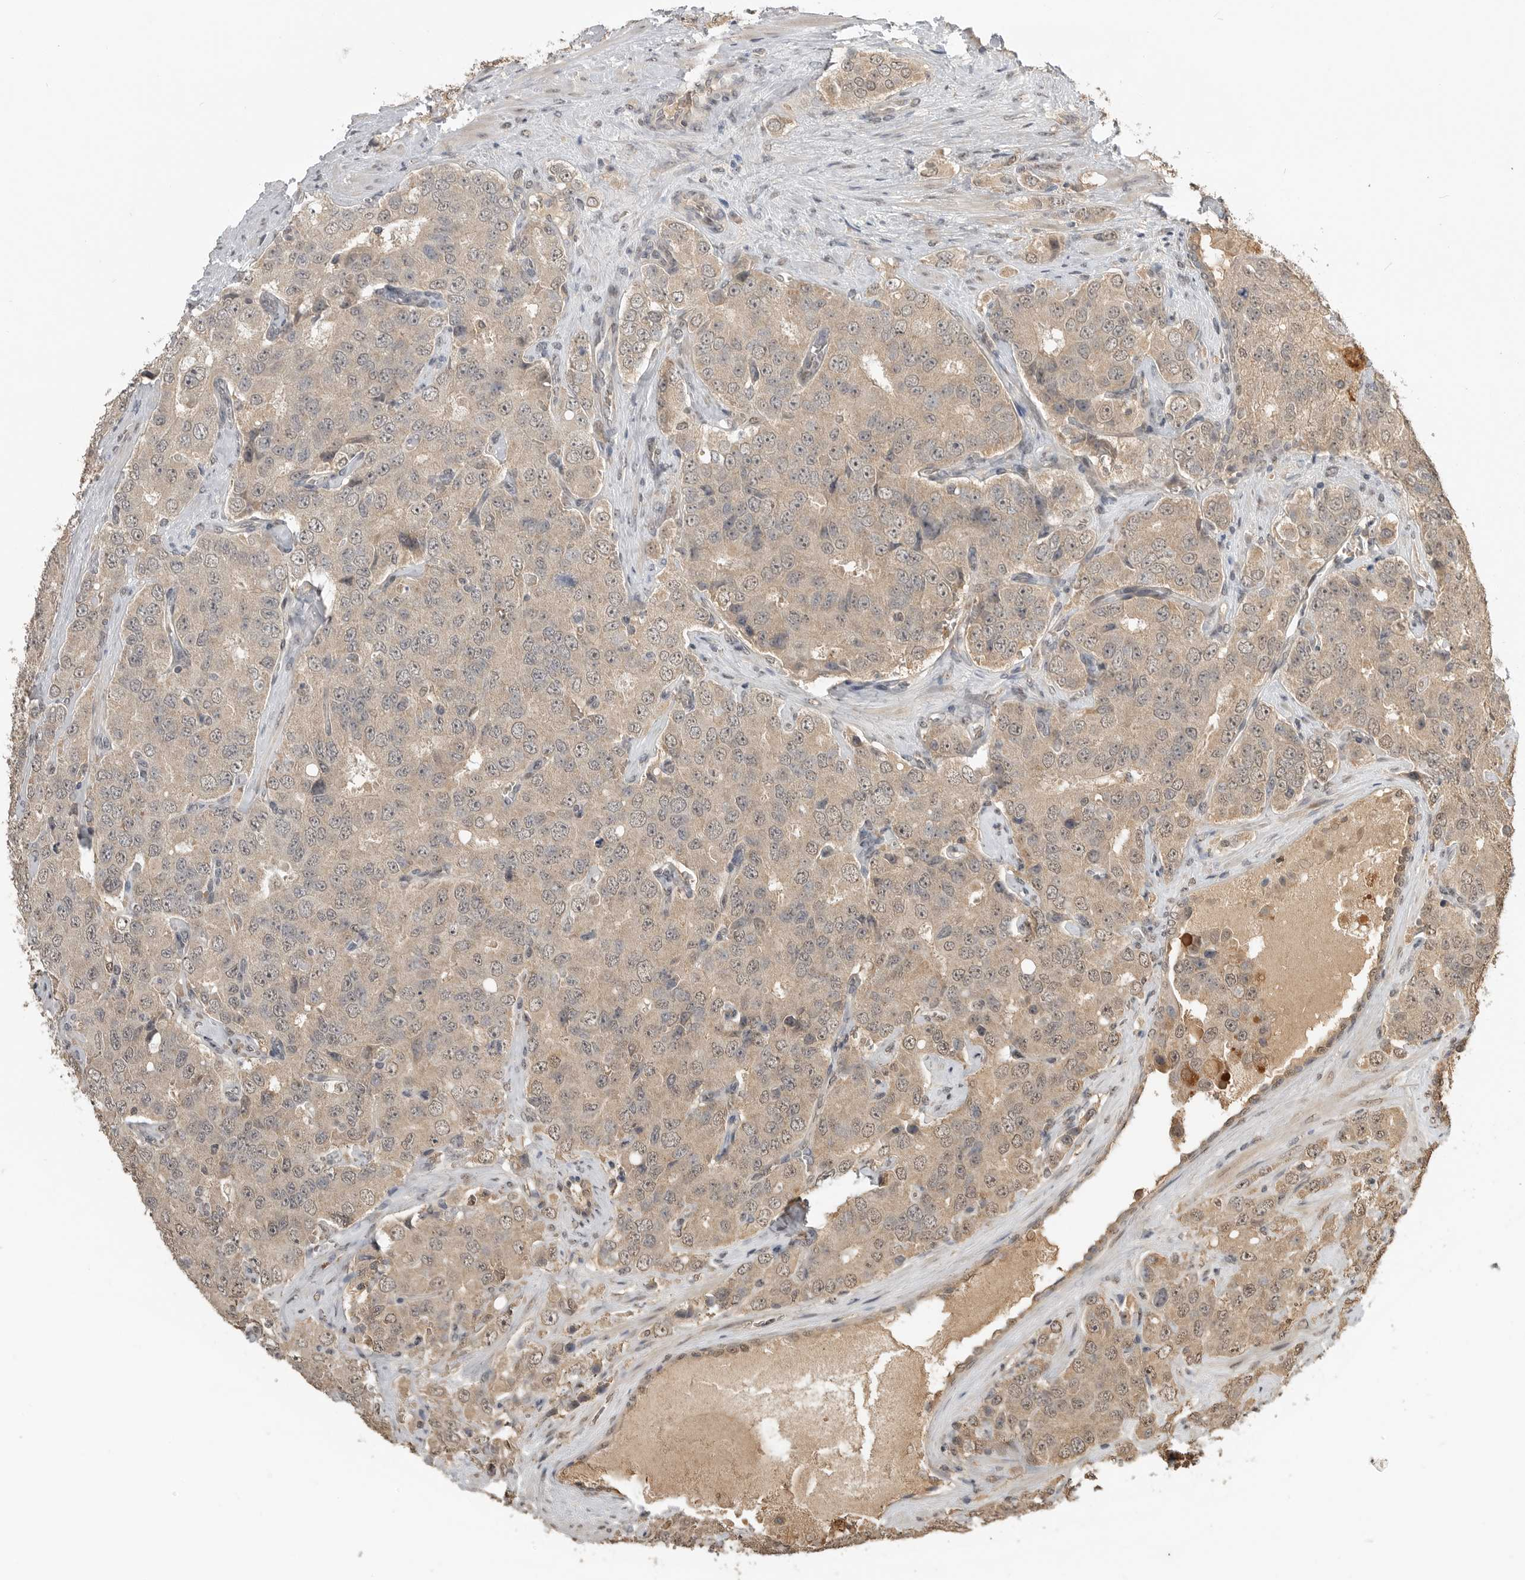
{"staining": {"intensity": "weak", "quantity": ">75%", "location": "cytoplasmic/membranous,nuclear"}, "tissue": "prostate cancer", "cell_type": "Tumor cells", "image_type": "cancer", "snomed": [{"axis": "morphology", "description": "Adenocarcinoma, High grade"}, {"axis": "topography", "description": "Prostate"}], "caption": "Immunohistochemical staining of prostate cancer (adenocarcinoma (high-grade)) exhibits low levels of weak cytoplasmic/membranous and nuclear protein positivity in about >75% of tumor cells.", "gene": "ASPSCR1", "patient": {"sex": "male", "age": 58}}